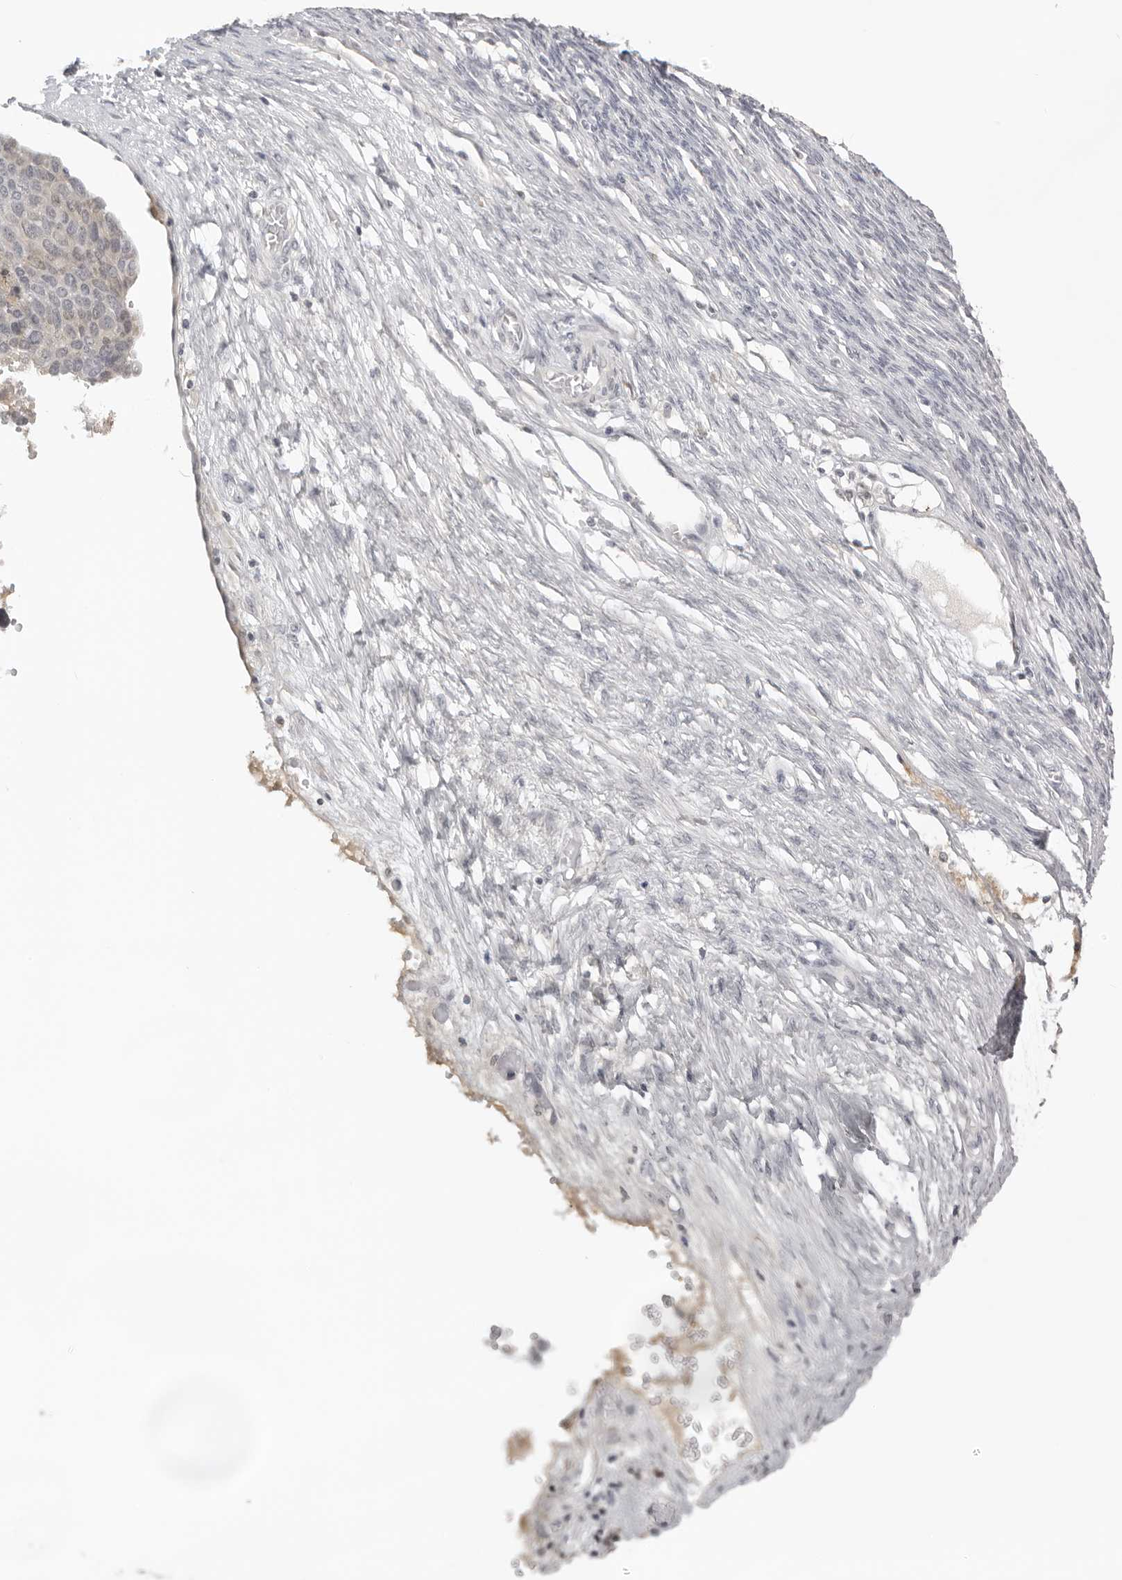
{"staining": {"intensity": "weak", "quantity": "<25%", "location": "cytoplasmic/membranous"}, "tissue": "ovarian cancer", "cell_type": "Tumor cells", "image_type": "cancer", "snomed": [{"axis": "morphology", "description": "Cystadenocarcinoma, serous, NOS"}, {"axis": "topography", "description": "Ovary"}], "caption": "IHC of serous cystadenocarcinoma (ovarian) demonstrates no positivity in tumor cells.", "gene": "ACP6", "patient": {"sex": "female", "age": 44}}